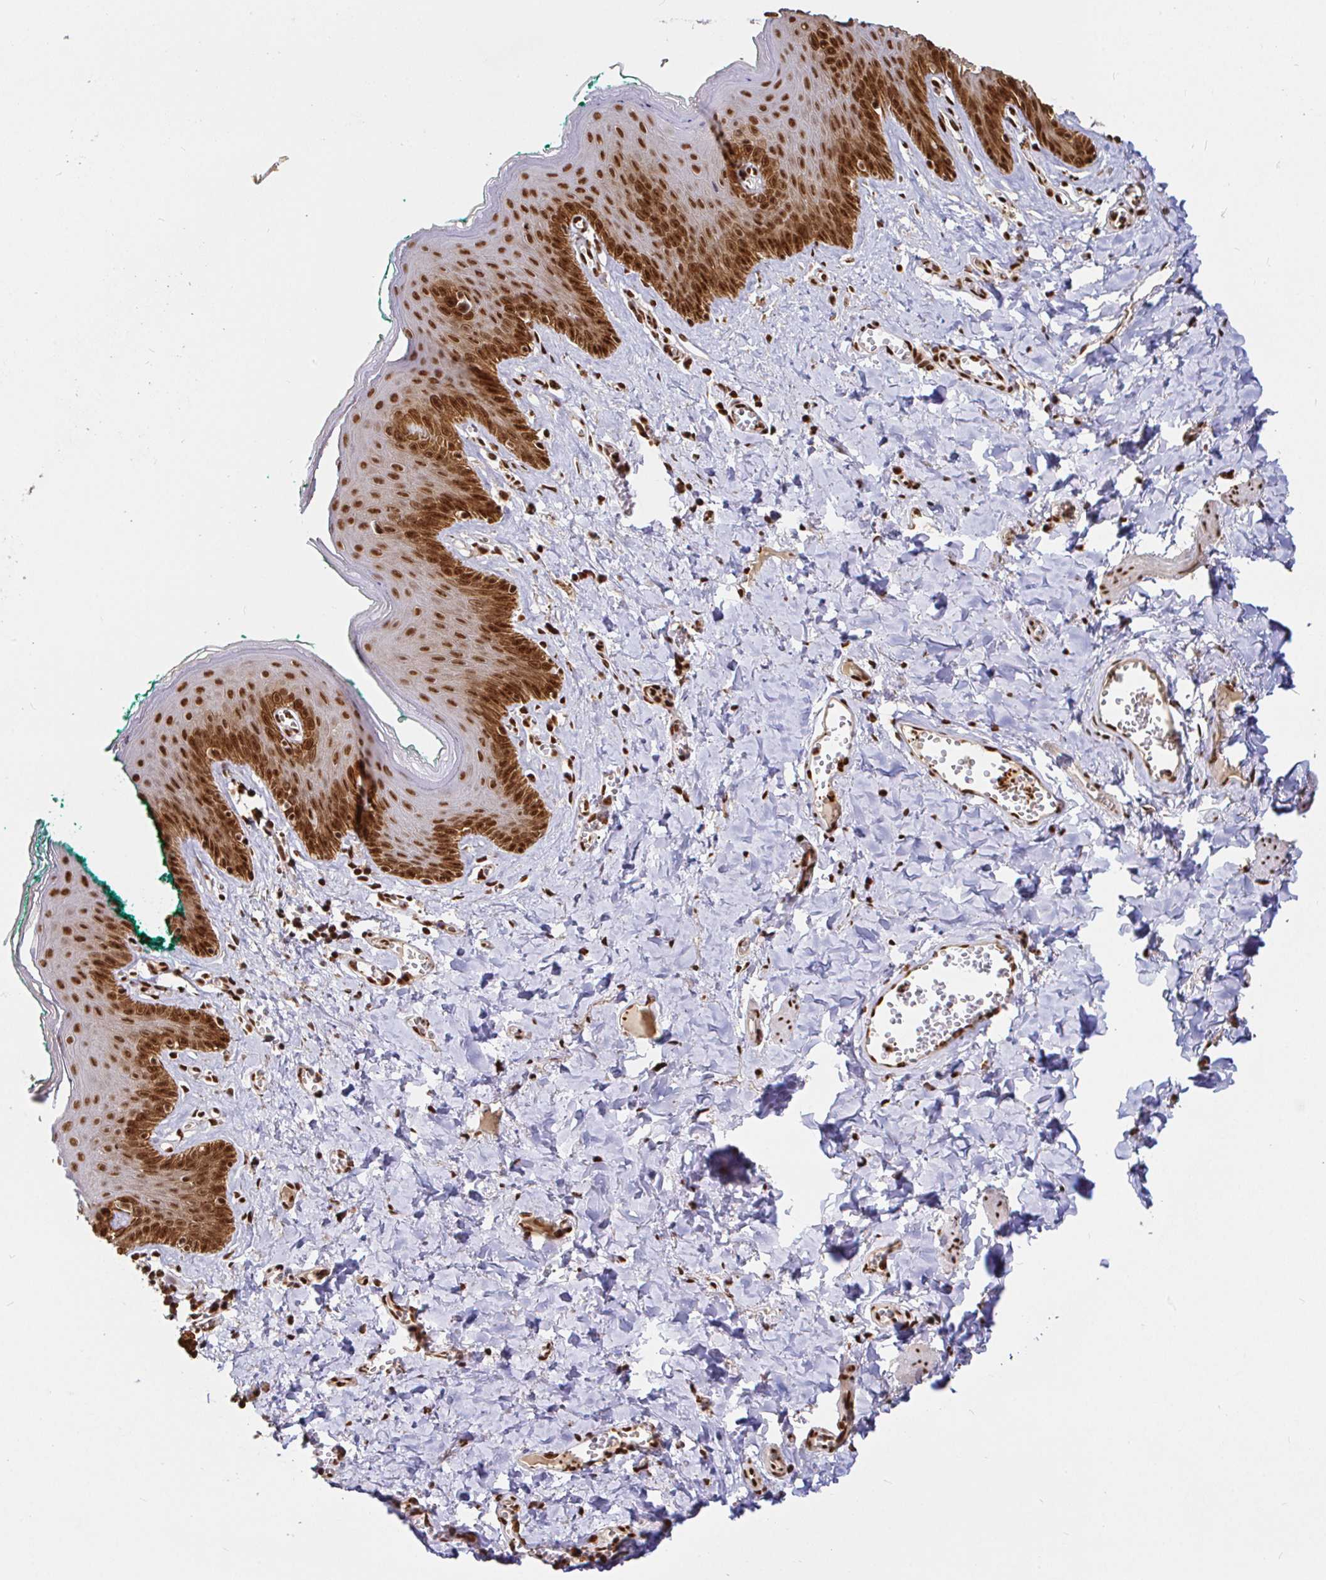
{"staining": {"intensity": "strong", "quantity": ">75%", "location": "nuclear"}, "tissue": "skin", "cell_type": "Epidermal cells", "image_type": "normal", "snomed": [{"axis": "morphology", "description": "Normal tissue, NOS"}, {"axis": "topography", "description": "Vulva"}, {"axis": "topography", "description": "Peripheral nerve tissue"}], "caption": "Skin was stained to show a protein in brown. There is high levels of strong nuclear expression in about >75% of epidermal cells.", "gene": "SP3", "patient": {"sex": "female", "age": 66}}